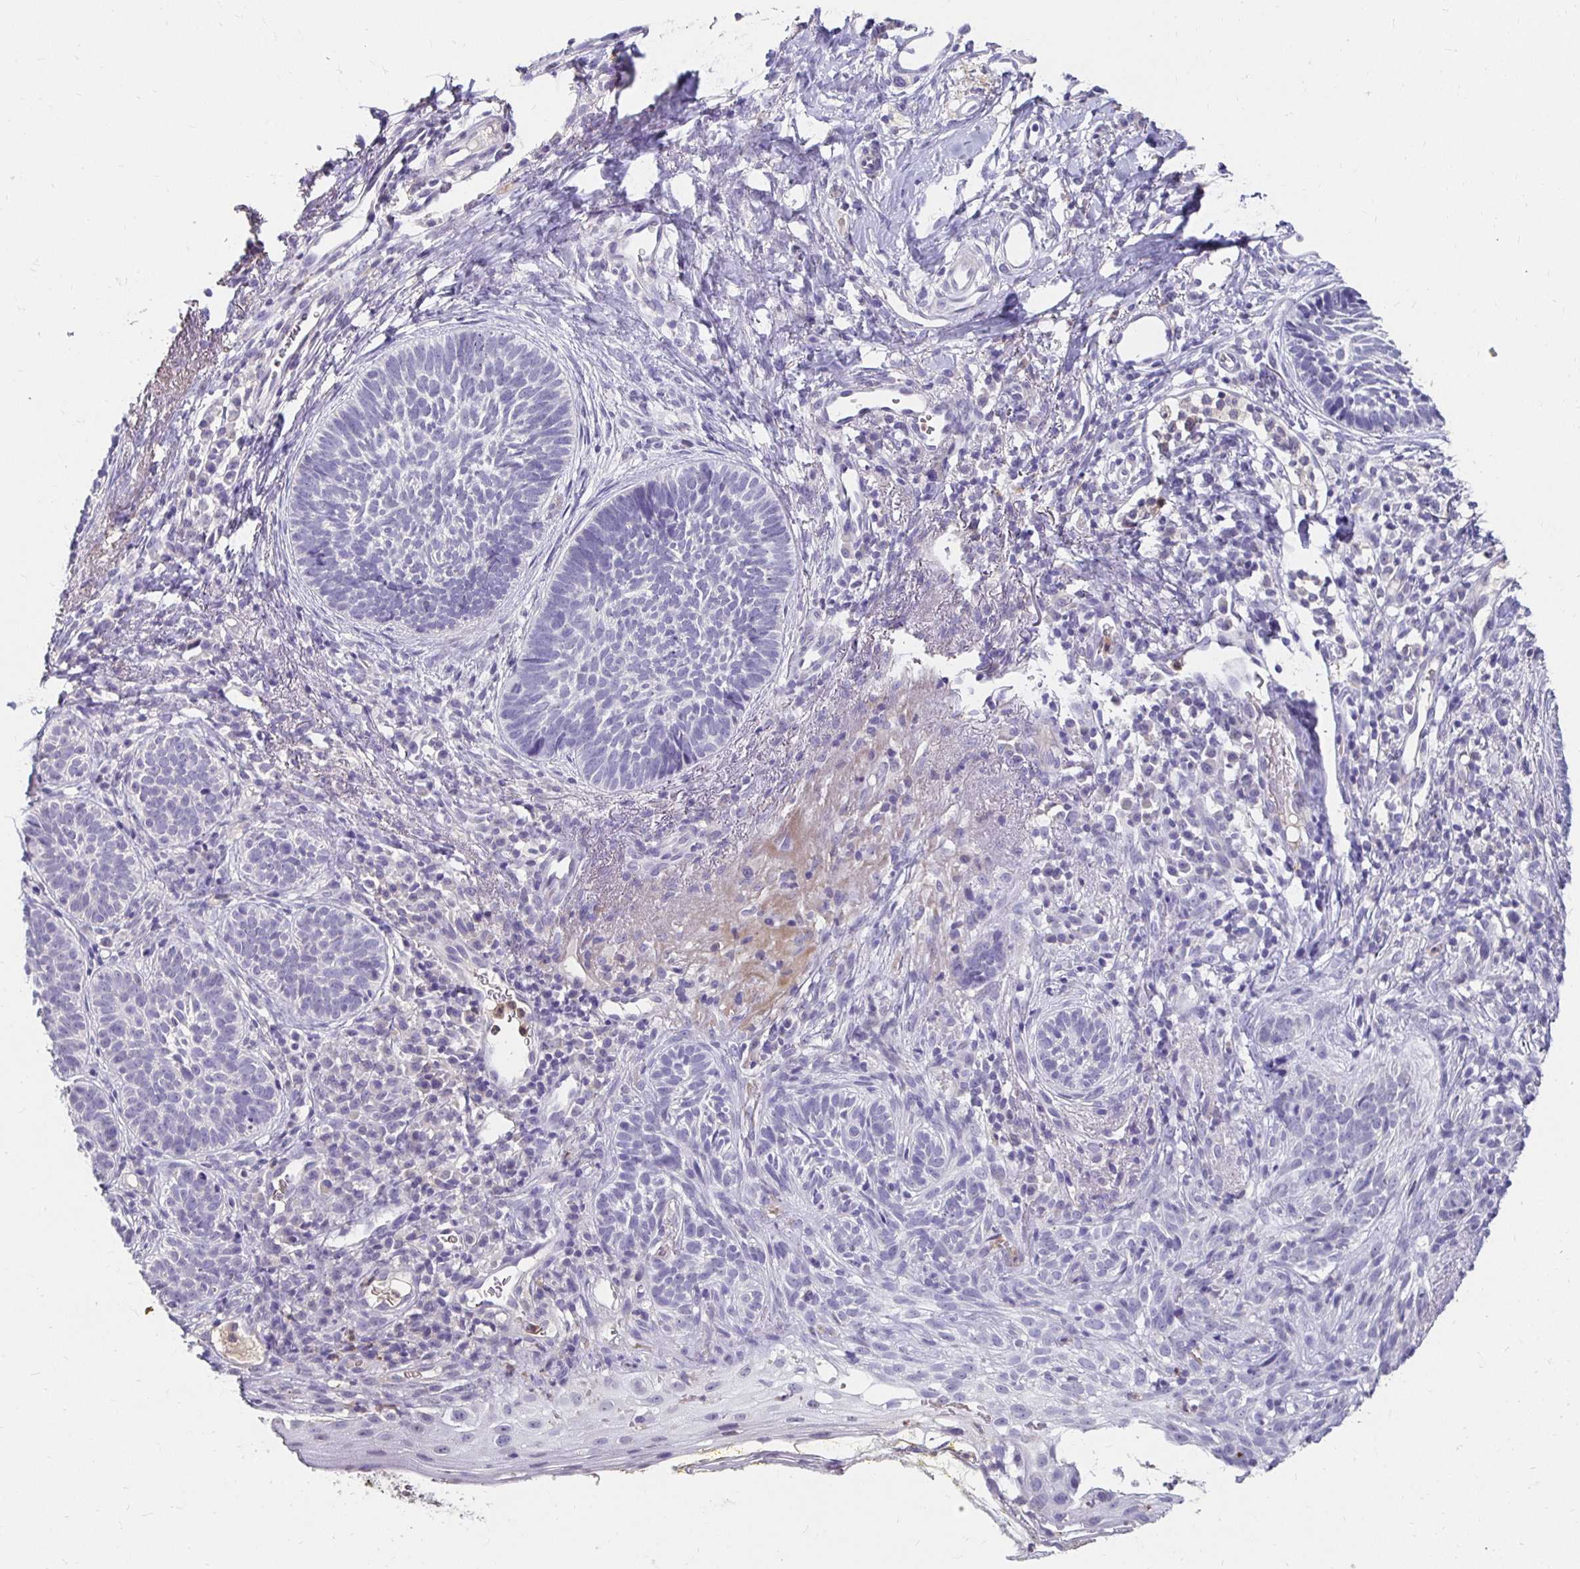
{"staining": {"intensity": "negative", "quantity": "none", "location": "none"}, "tissue": "skin cancer", "cell_type": "Tumor cells", "image_type": "cancer", "snomed": [{"axis": "morphology", "description": "Basal cell carcinoma"}, {"axis": "topography", "description": "Skin"}], "caption": "A photomicrograph of human basal cell carcinoma (skin) is negative for staining in tumor cells.", "gene": "GK2", "patient": {"sex": "female", "age": 74}}